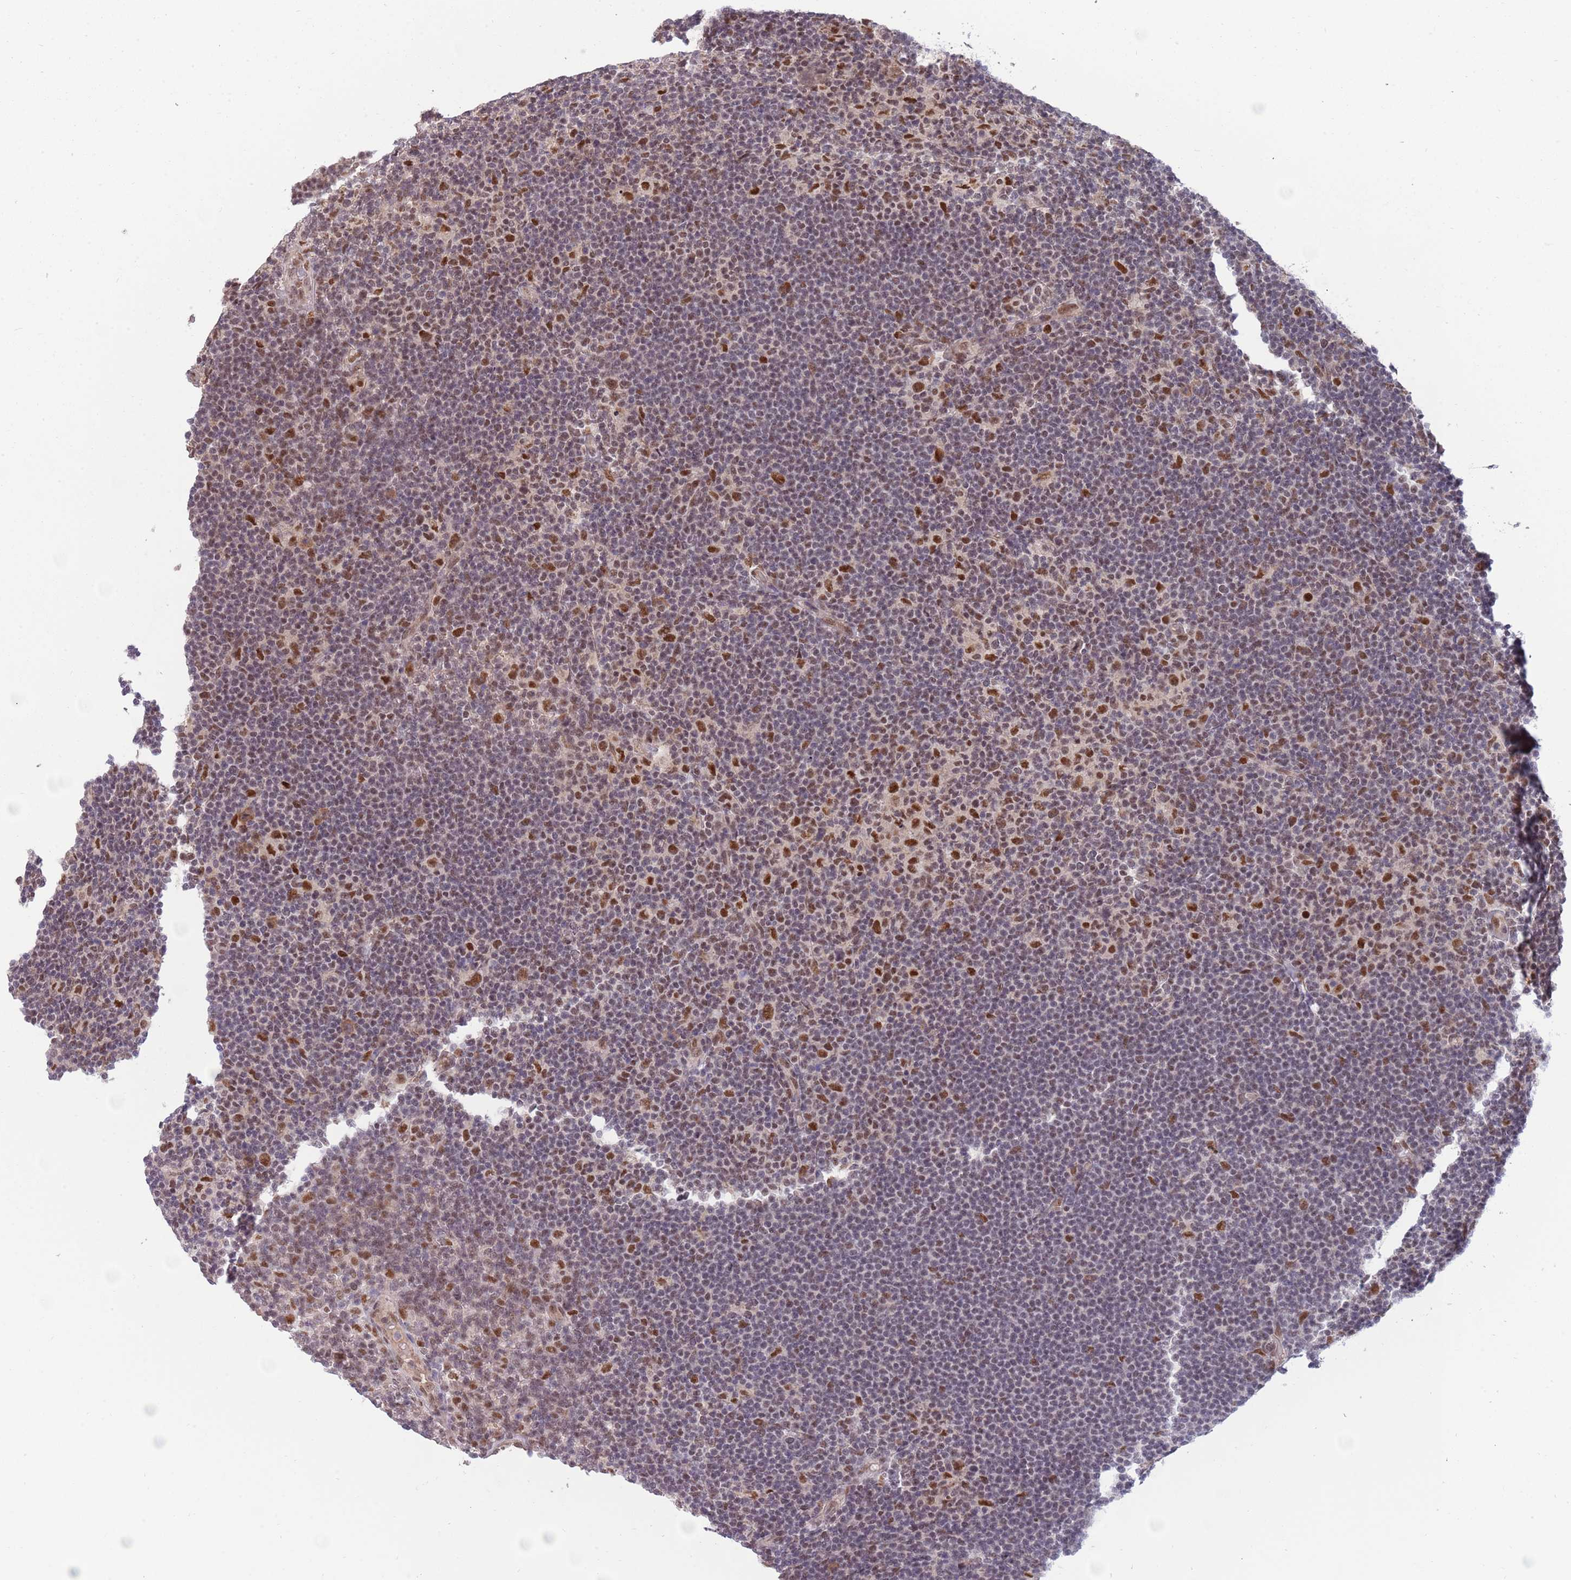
{"staining": {"intensity": "moderate", "quantity": ">75%", "location": "nuclear"}, "tissue": "lymphoma", "cell_type": "Tumor cells", "image_type": "cancer", "snomed": [{"axis": "morphology", "description": "Hodgkin's disease, NOS"}, {"axis": "topography", "description": "Lymph node"}], "caption": "Human Hodgkin's disease stained for a protein (brown) displays moderate nuclear positive positivity in approximately >75% of tumor cells.", "gene": "ZBTB7A", "patient": {"sex": "female", "age": 57}}